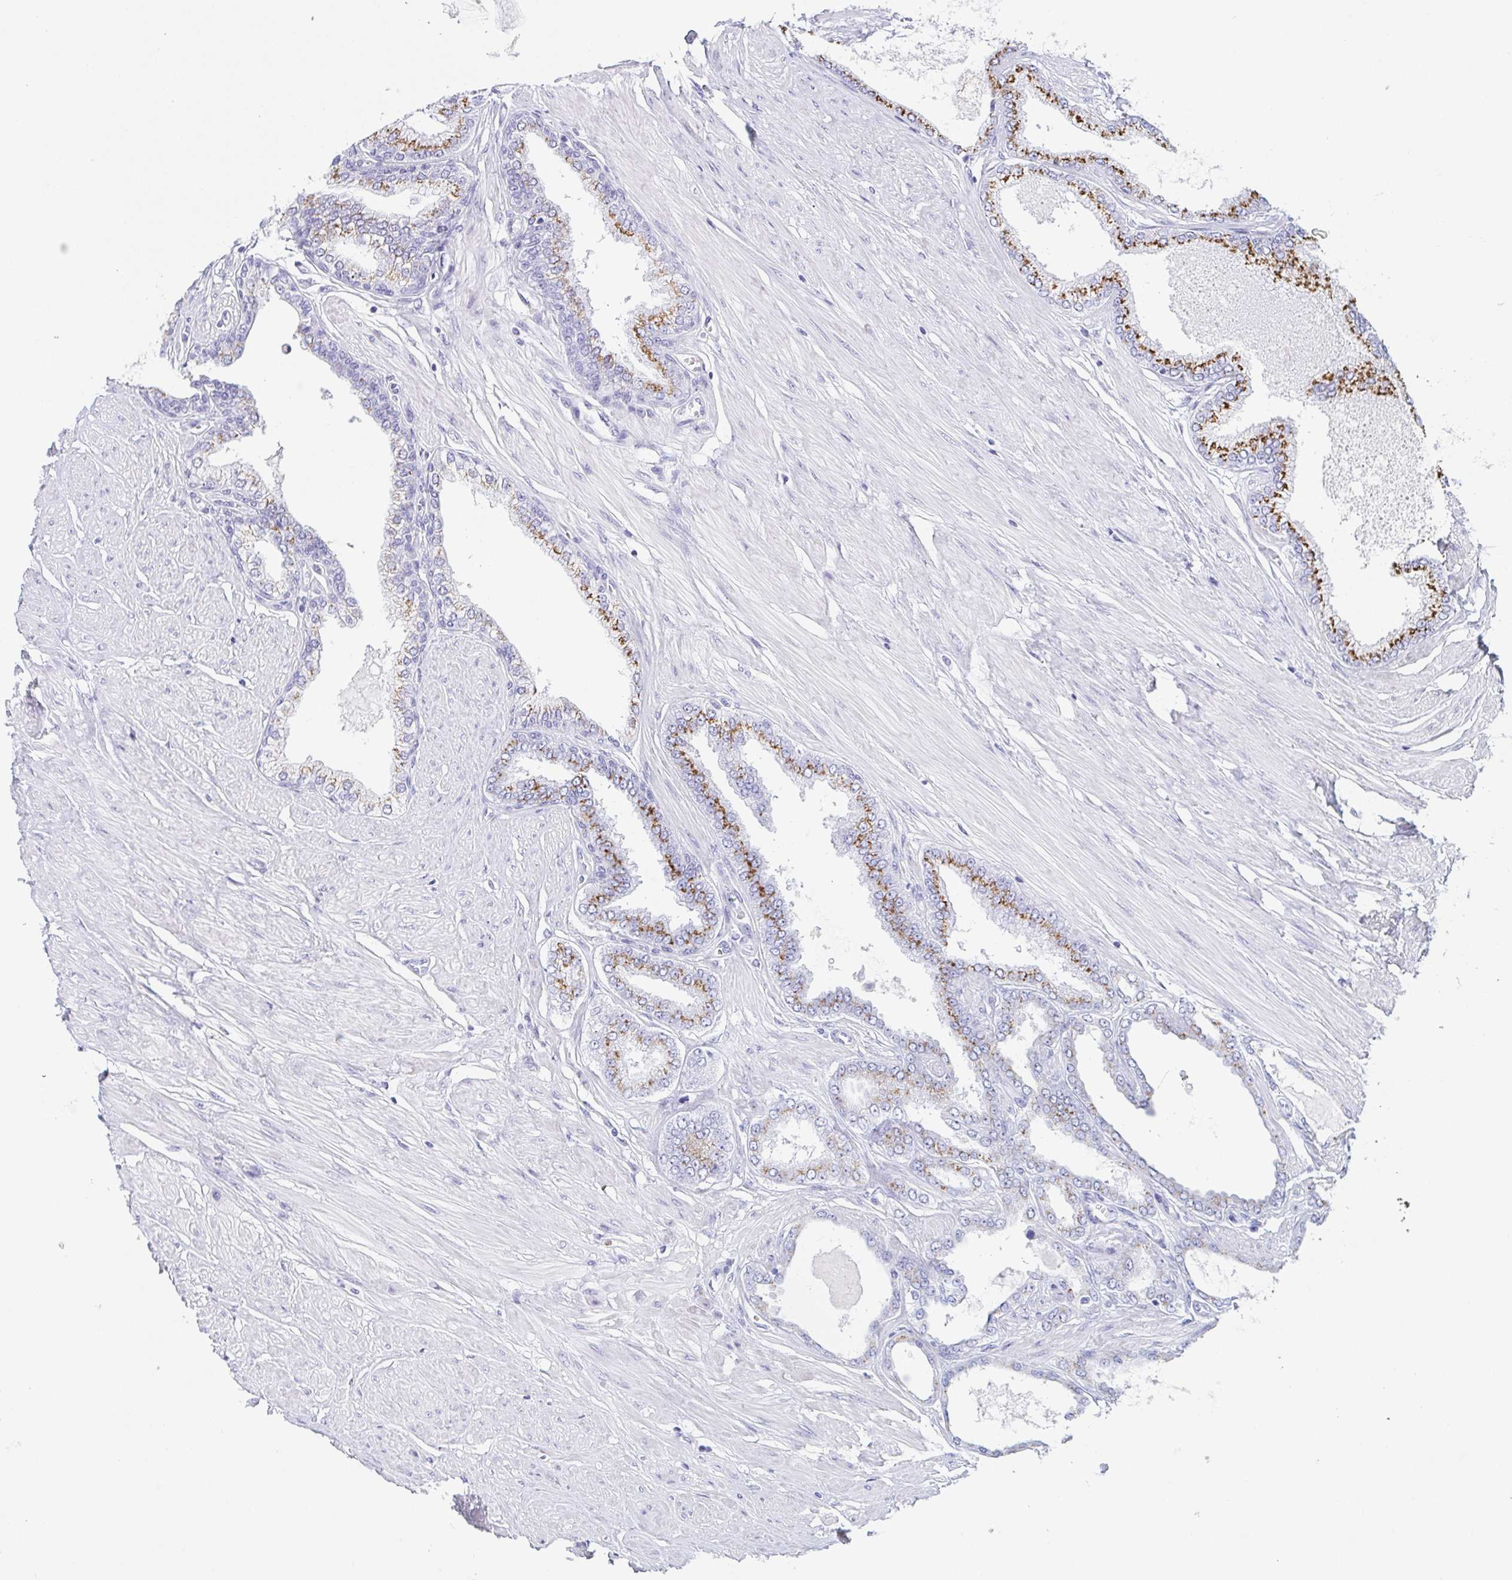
{"staining": {"intensity": "moderate", "quantity": ">75%", "location": "cytoplasmic/membranous"}, "tissue": "prostate cancer", "cell_type": "Tumor cells", "image_type": "cancer", "snomed": [{"axis": "morphology", "description": "Adenocarcinoma, Low grade"}, {"axis": "topography", "description": "Prostate"}], "caption": "Protein staining demonstrates moderate cytoplasmic/membranous expression in about >75% of tumor cells in adenocarcinoma (low-grade) (prostate). (DAB (3,3'-diaminobenzidine) IHC with brightfield microscopy, high magnification).", "gene": "LDLRAD1", "patient": {"sex": "male", "age": 55}}